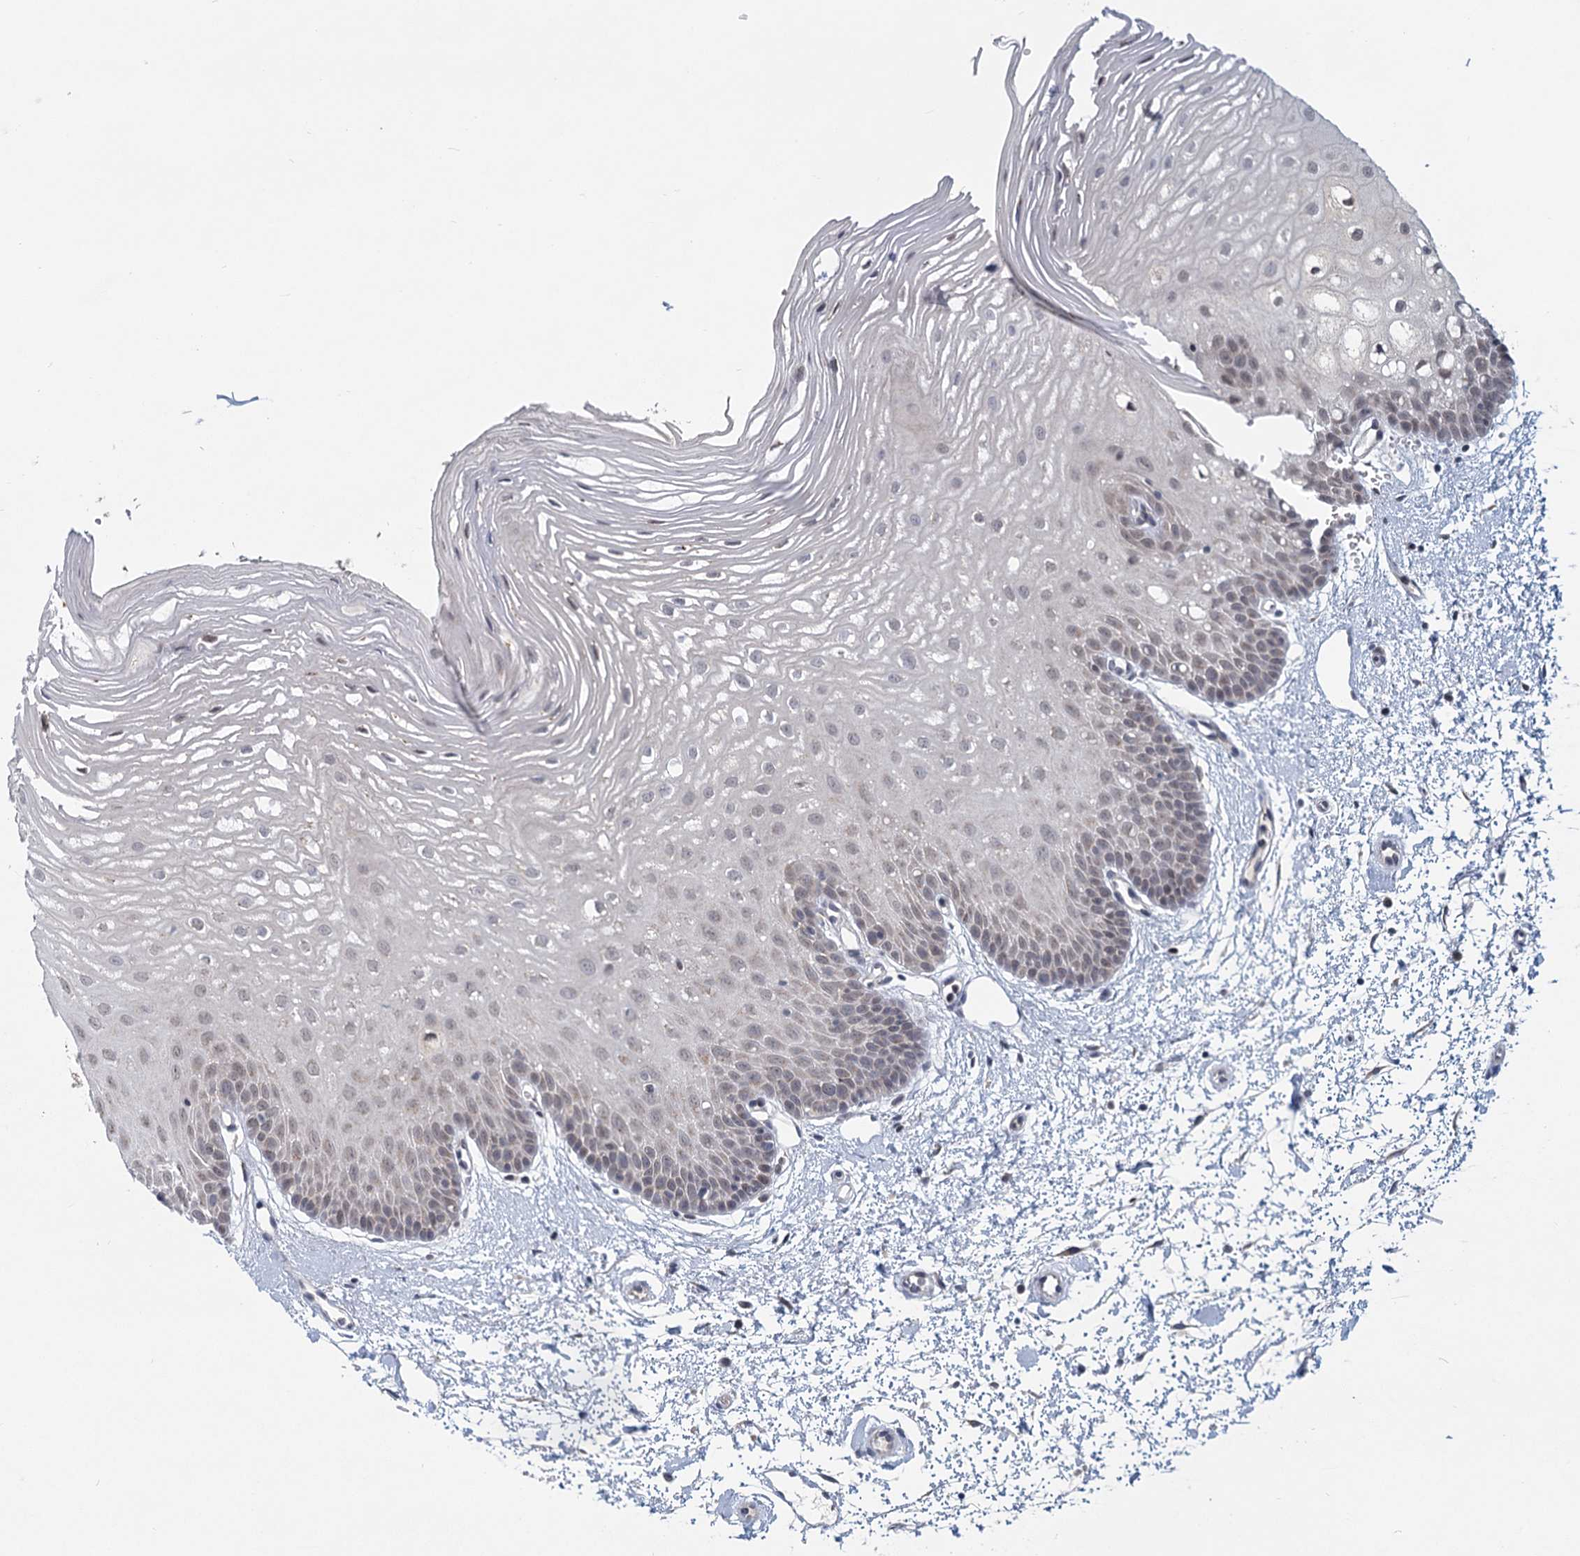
{"staining": {"intensity": "negative", "quantity": "none", "location": "none"}, "tissue": "oral mucosa", "cell_type": "Squamous epithelial cells", "image_type": "normal", "snomed": [{"axis": "morphology", "description": "Normal tissue, NOS"}, {"axis": "topography", "description": "Oral tissue"}, {"axis": "topography", "description": "Tounge, NOS"}], "caption": "An image of oral mucosa stained for a protein displays no brown staining in squamous epithelial cells.", "gene": "STAP1", "patient": {"sex": "female", "age": 73}}